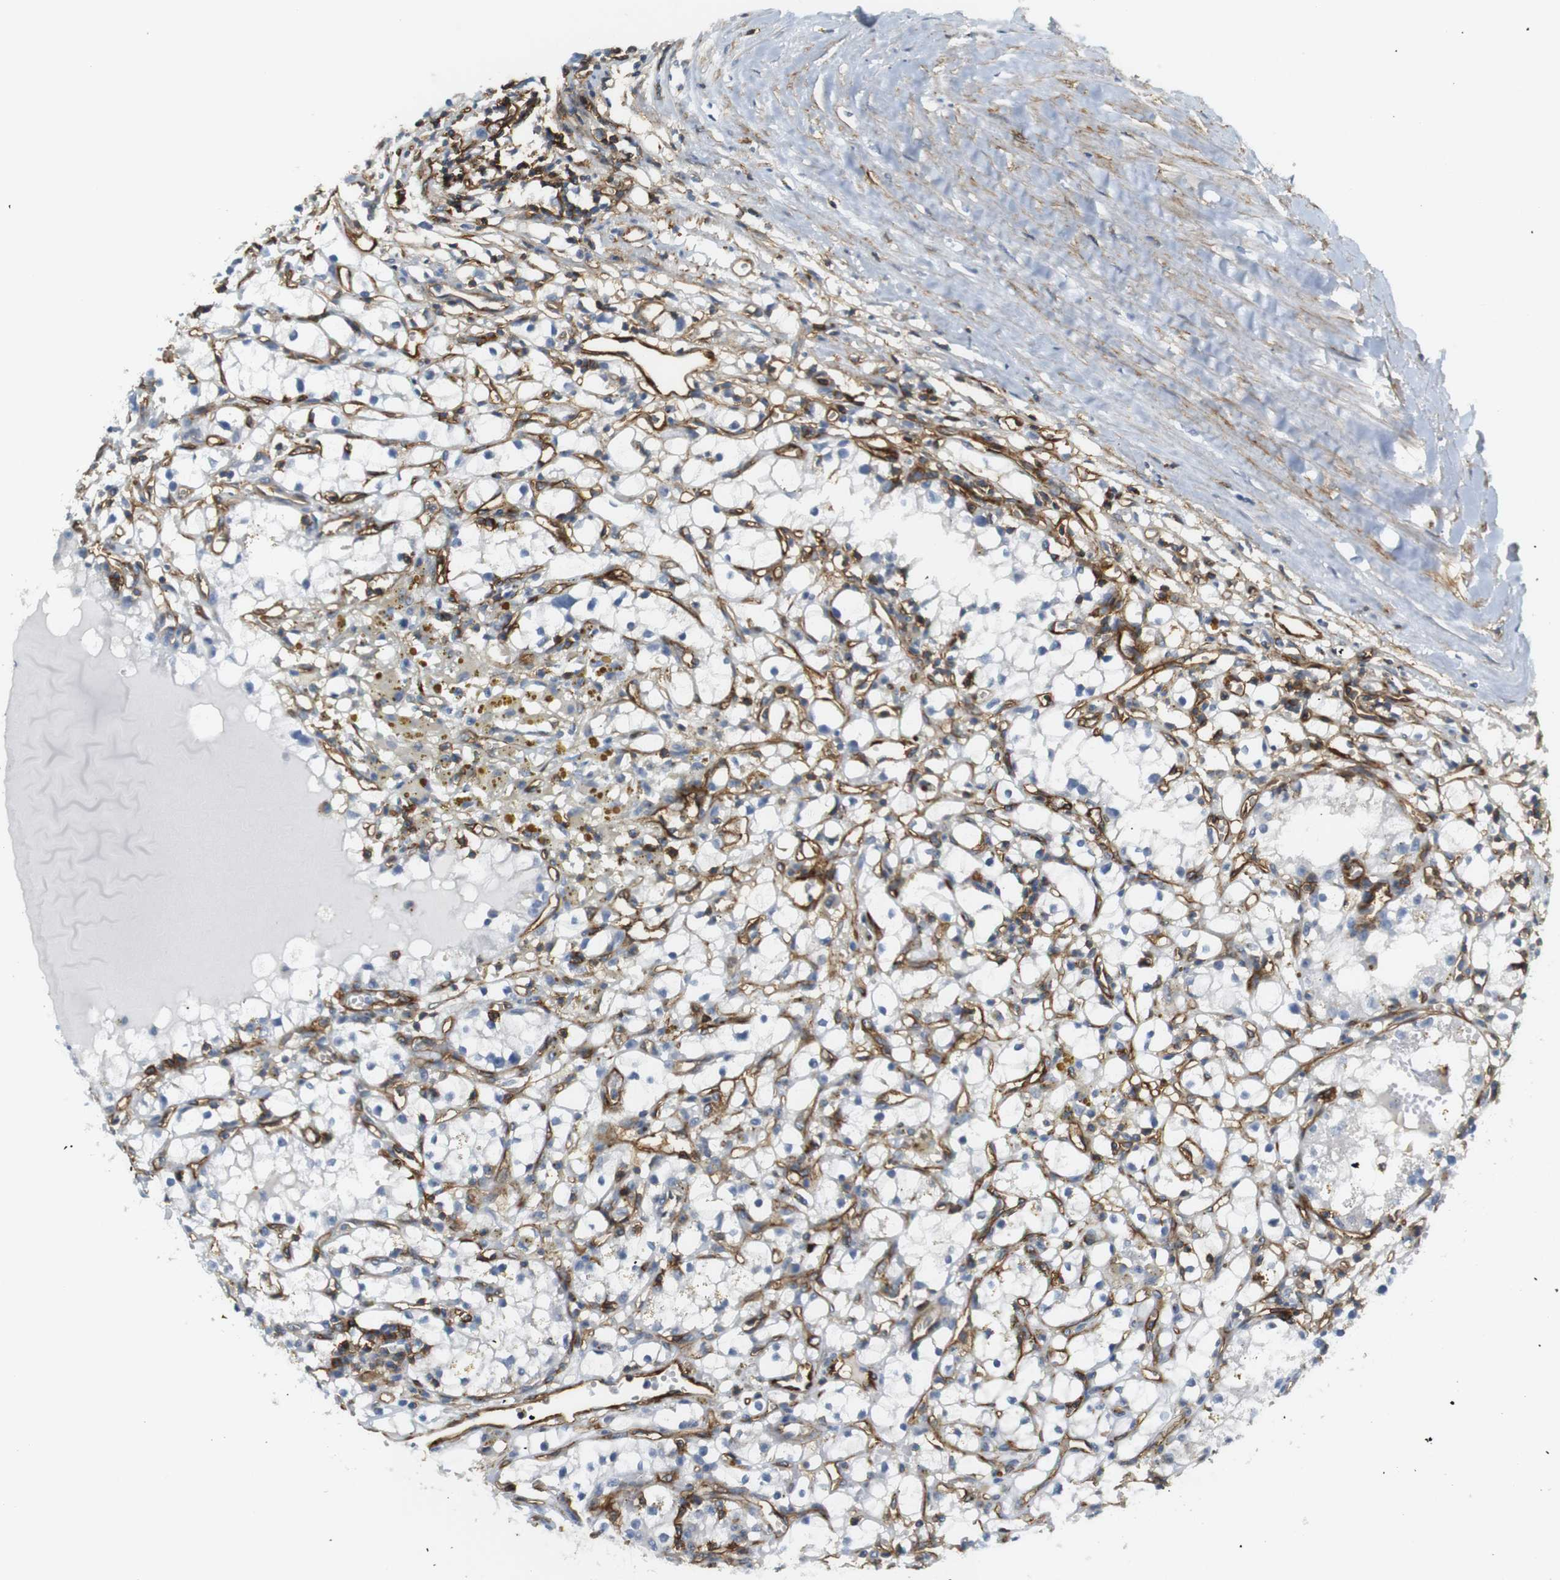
{"staining": {"intensity": "negative", "quantity": "none", "location": "none"}, "tissue": "renal cancer", "cell_type": "Tumor cells", "image_type": "cancer", "snomed": [{"axis": "morphology", "description": "Adenocarcinoma, NOS"}, {"axis": "topography", "description": "Kidney"}], "caption": "Immunohistochemistry of renal cancer exhibits no staining in tumor cells.", "gene": "F2R", "patient": {"sex": "male", "age": 56}}